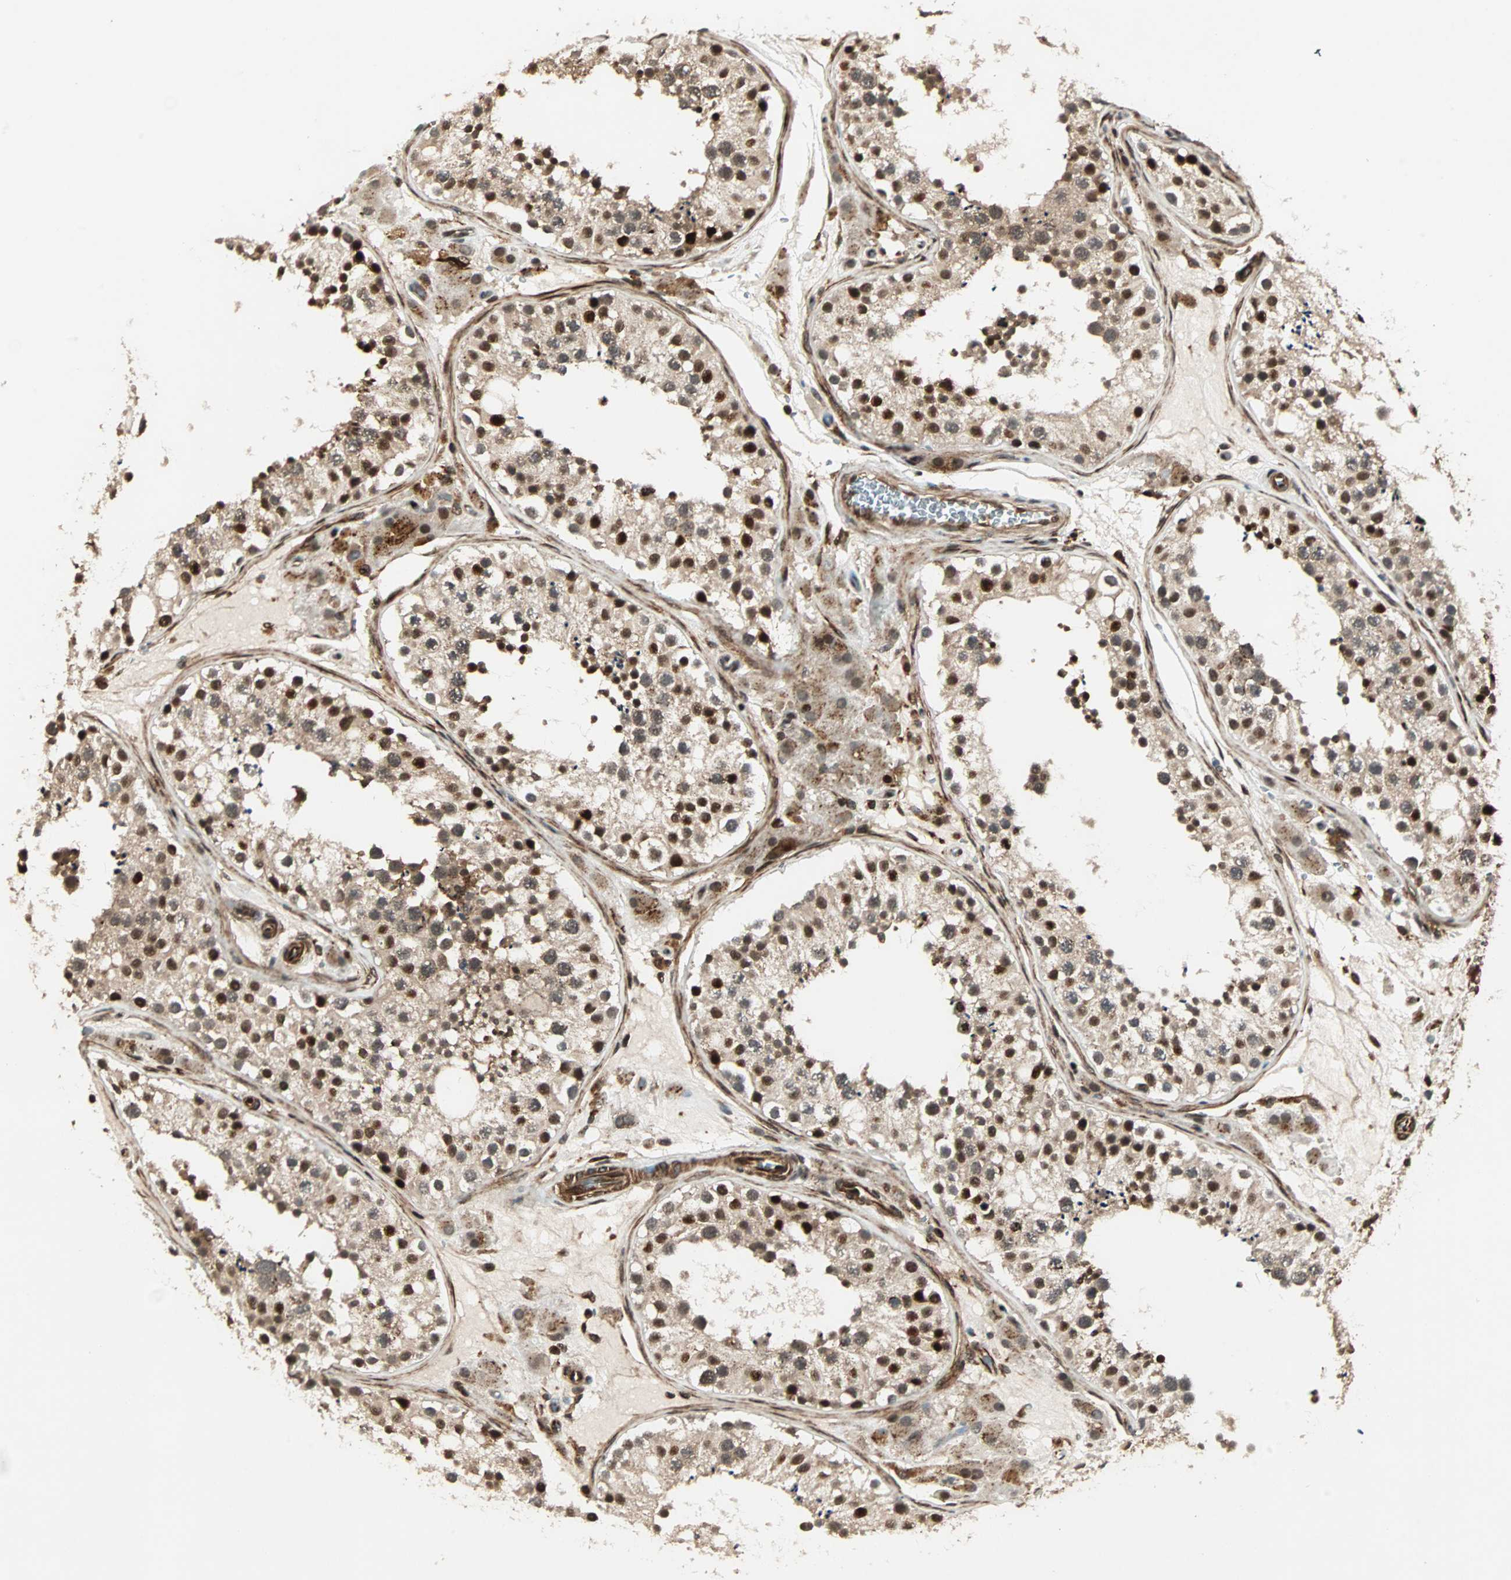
{"staining": {"intensity": "moderate", "quantity": ">75%", "location": "cytoplasmic/membranous,nuclear"}, "tissue": "testis", "cell_type": "Cells in seminiferous ducts", "image_type": "normal", "snomed": [{"axis": "morphology", "description": "Normal tissue, NOS"}, {"axis": "topography", "description": "Testis"}], "caption": "Immunohistochemical staining of normal testis exhibits >75% levels of moderate cytoplasmic/membranous,nuclear protein staining in approximately >75% of cells in seminiferous ducts.", "gene": "ZBED9", "patient": {"sex": "male", "age": 26}}